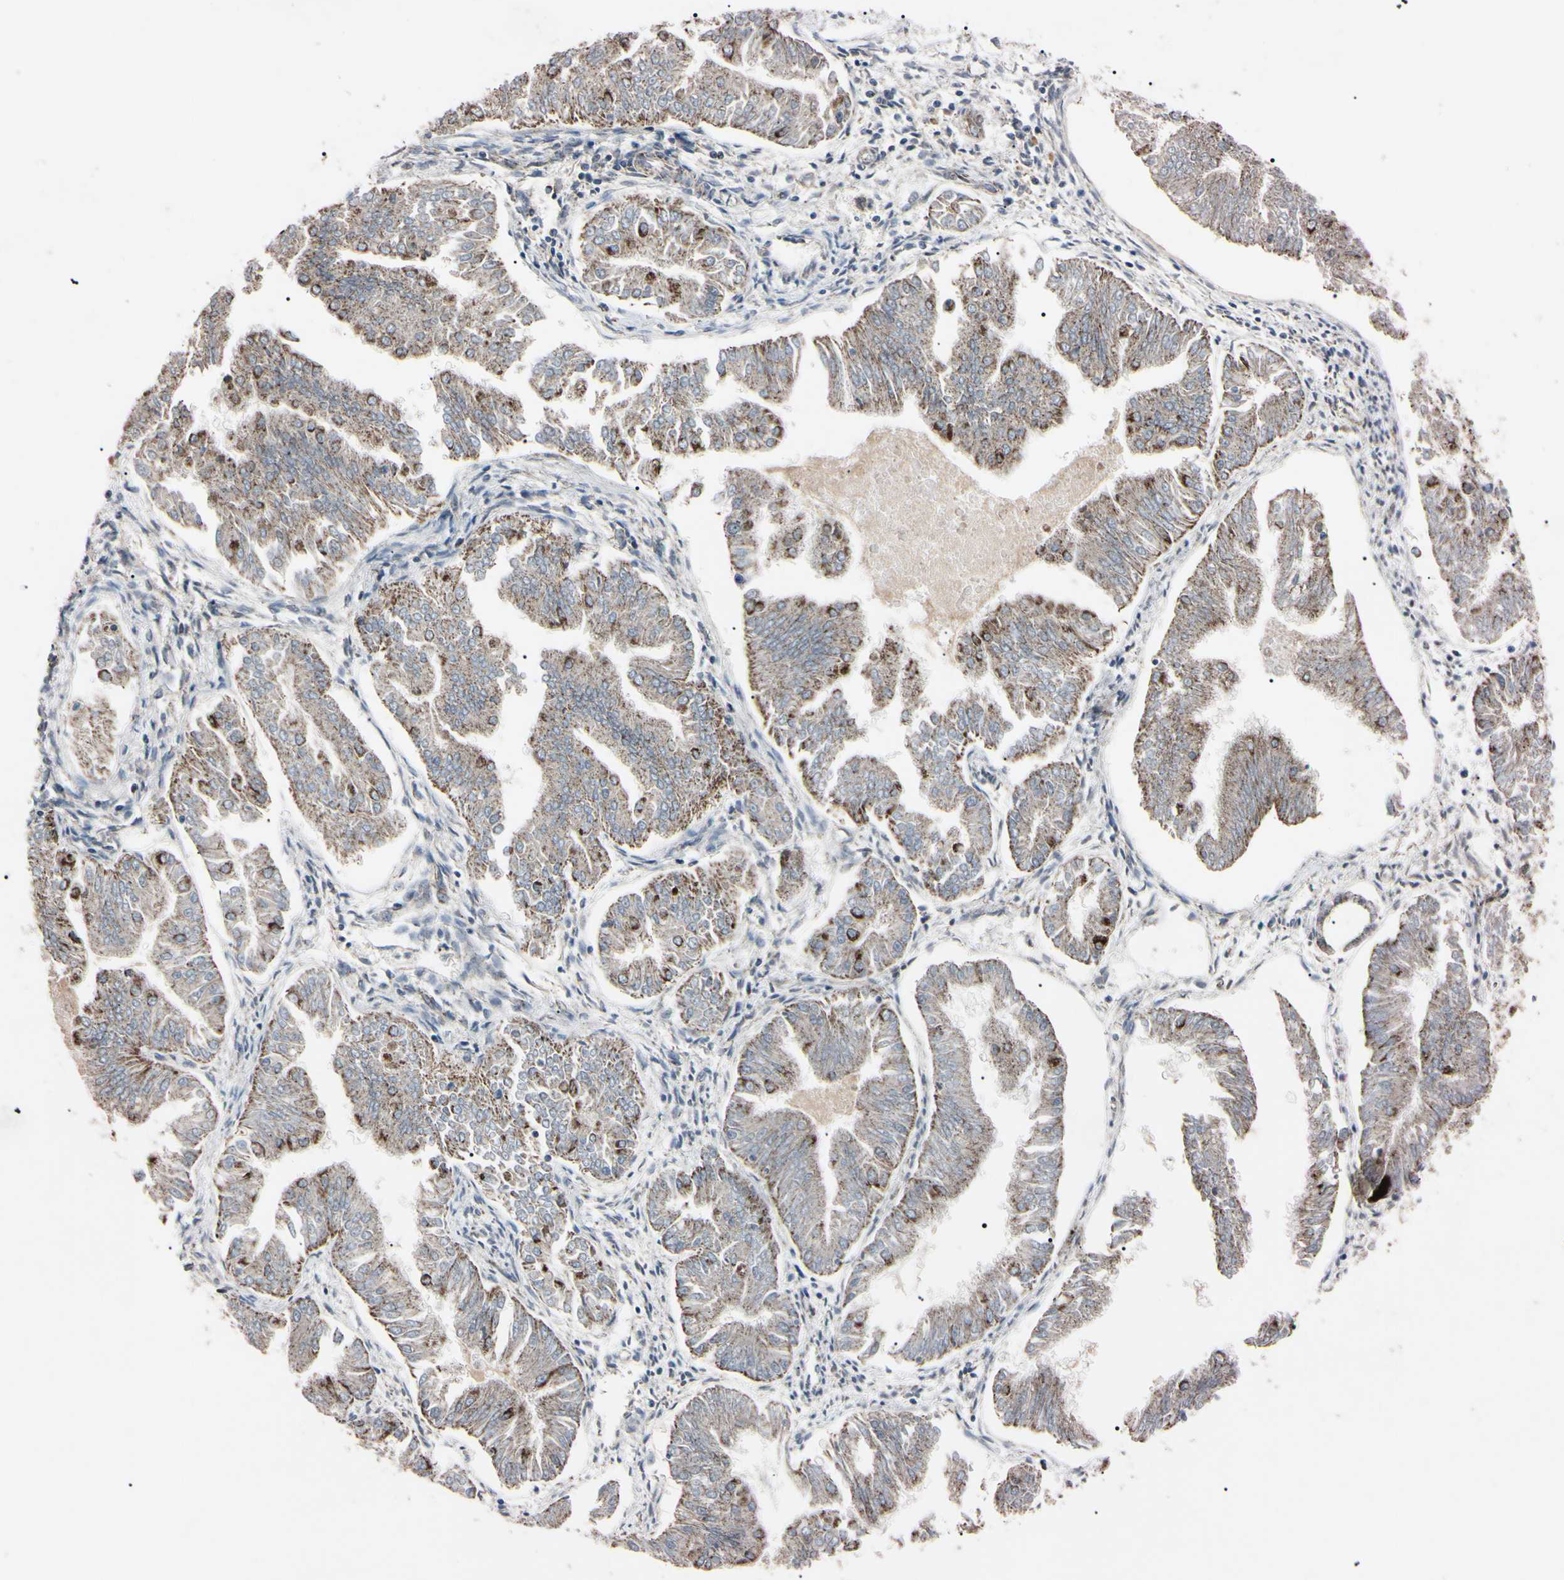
{"staining": {"intensity": "weak", "quantity": ">75%", "location": "cytoplasmic/membranous"}, "tissue": "endometrial cancer", "cell_type": "Tumor cells", "image_type": "cancer", "snomed": [{"axis": "morphology", "description": "Adenocarcinoma, NOS"}, {"axis": "topography", "description": "Endometrium"}], "caption": "A histopathology image showing weak cytoplasmic/membranous expression in about >75% of tumor cells in endometrial cancer, as visualized by brown immunohistochemical staining.", "gene": "TNFRSF1A", "patient": {"sex": "female", "age": 53}}